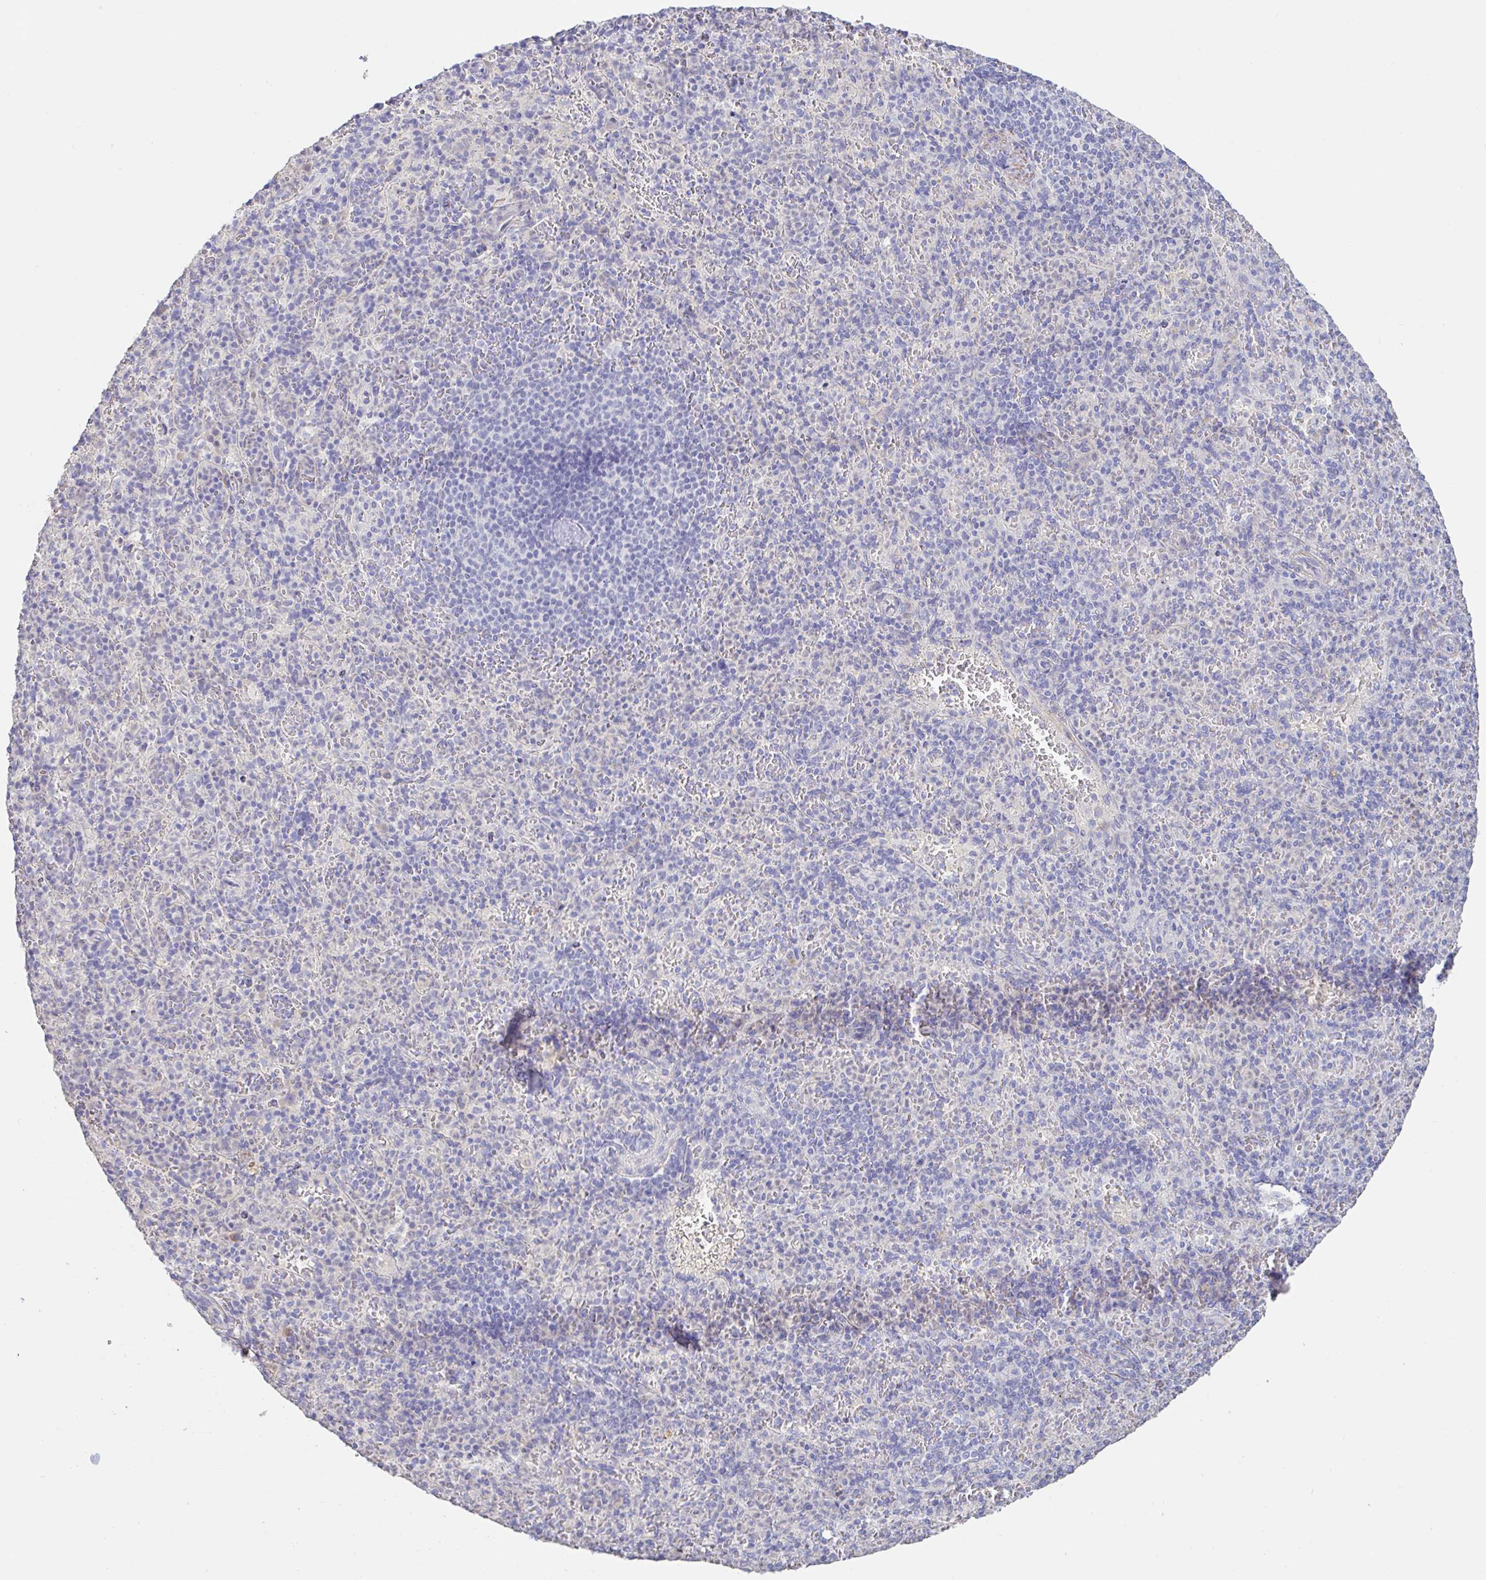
{"staining": {"intensity": "negative", "quantity": "none", "location": "none"}, "tissue": "spleen", "cell_type": "Cells in red pulp", "image_type": "normal", "snomed": [{"axis": "morphology", "description": "Normal tissue, NOS"}, {"axis": "topography", "description": "Spleen"}], "caption": "The immunohistochemistry photomicrograph has no significant expression in cells in red pulp of spleen.", "gene": "PYGM", "patient": {"sex": "female", "age": 74}}